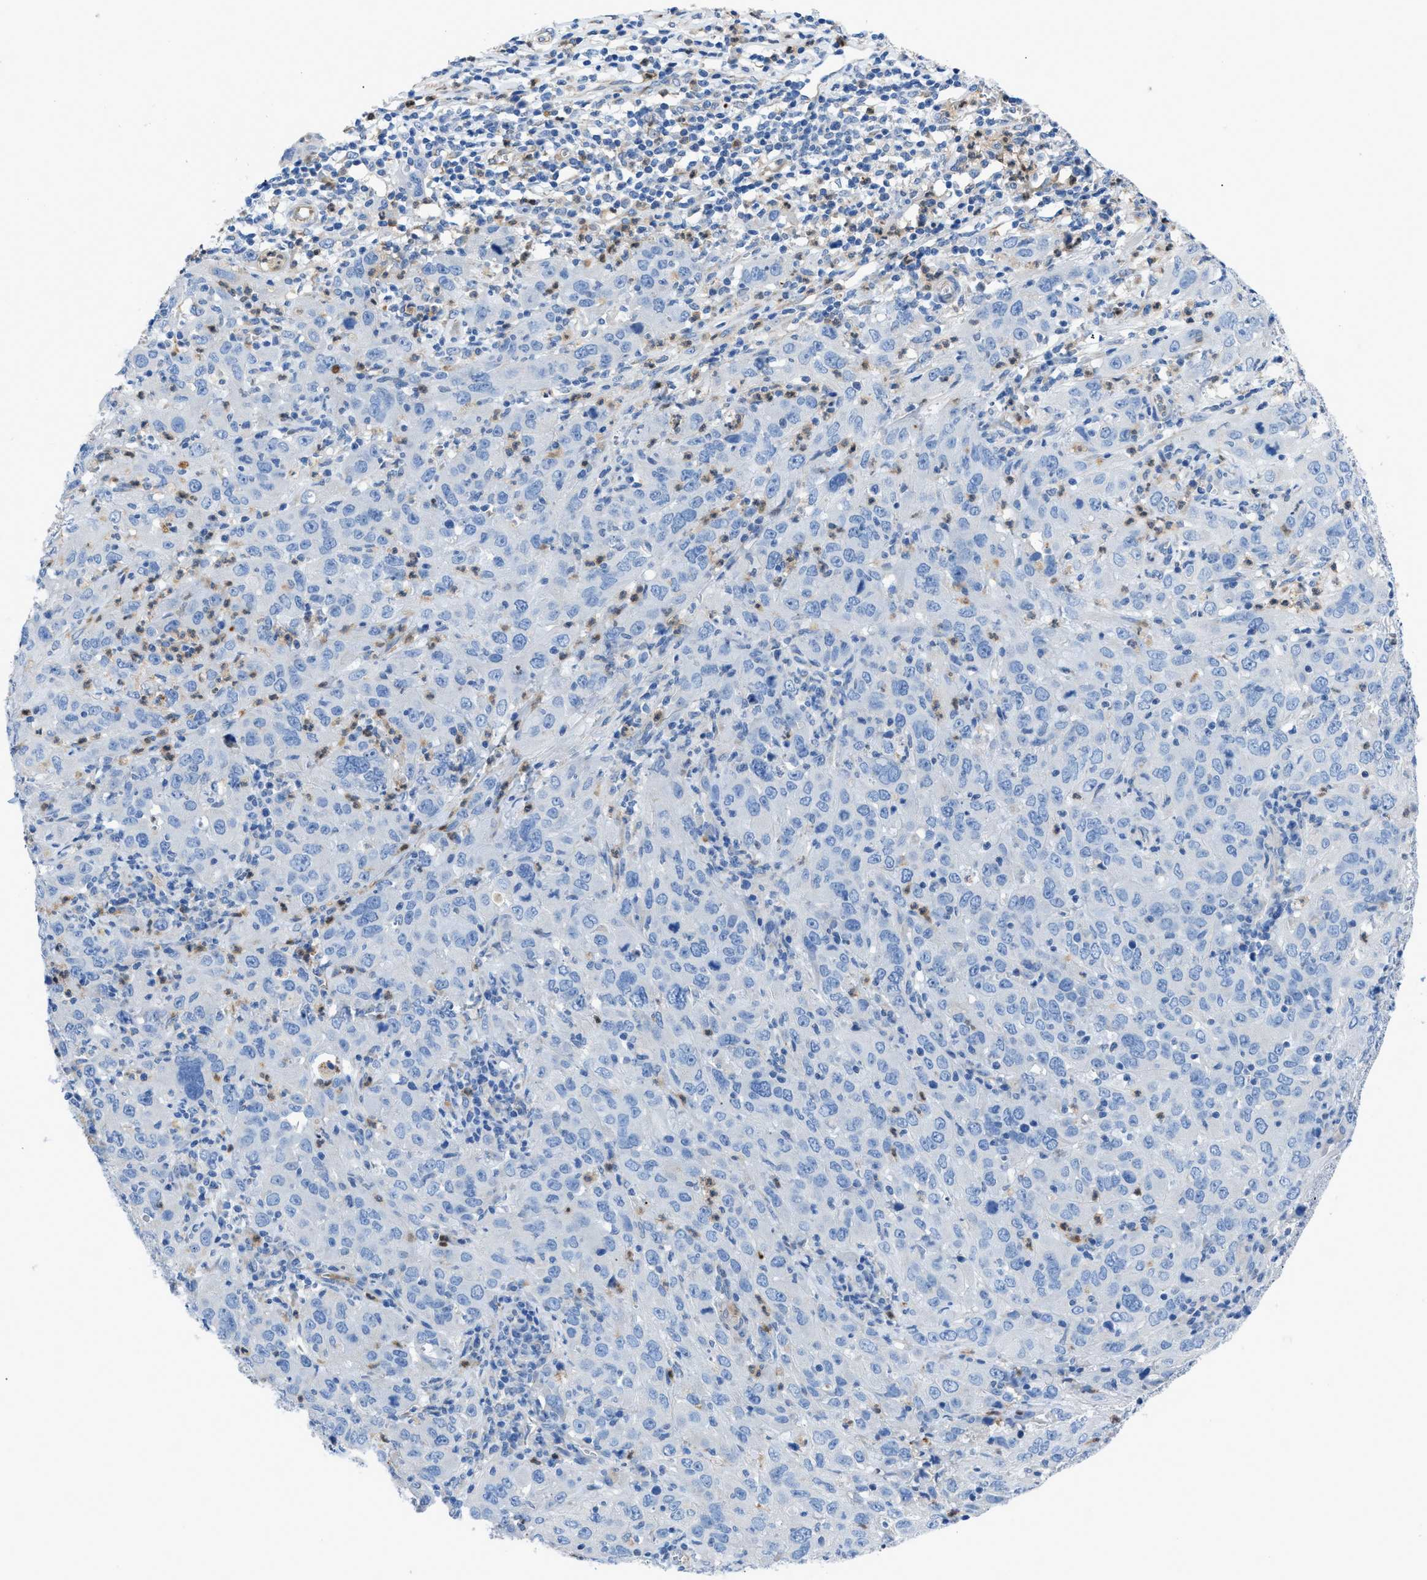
{"staining": {"intensity": "negative", "quantity": "none", "location": "none"}, "tissue": "cervical cancer", "cell_type": "Tumor cells", "image_type": "cancer", "snomed": [{"axis": "morphology", "description": "Squamous cell carcinoma, NOS"}, {"axis": "topography", "description": "Cervix"}], "caption": "The photomicrograph reveals no significant expression in tumor cells of squamous cell carcinoma (cervical).", "gene": "ITPR1", "patient": {"sex": "female", "age": 32}}